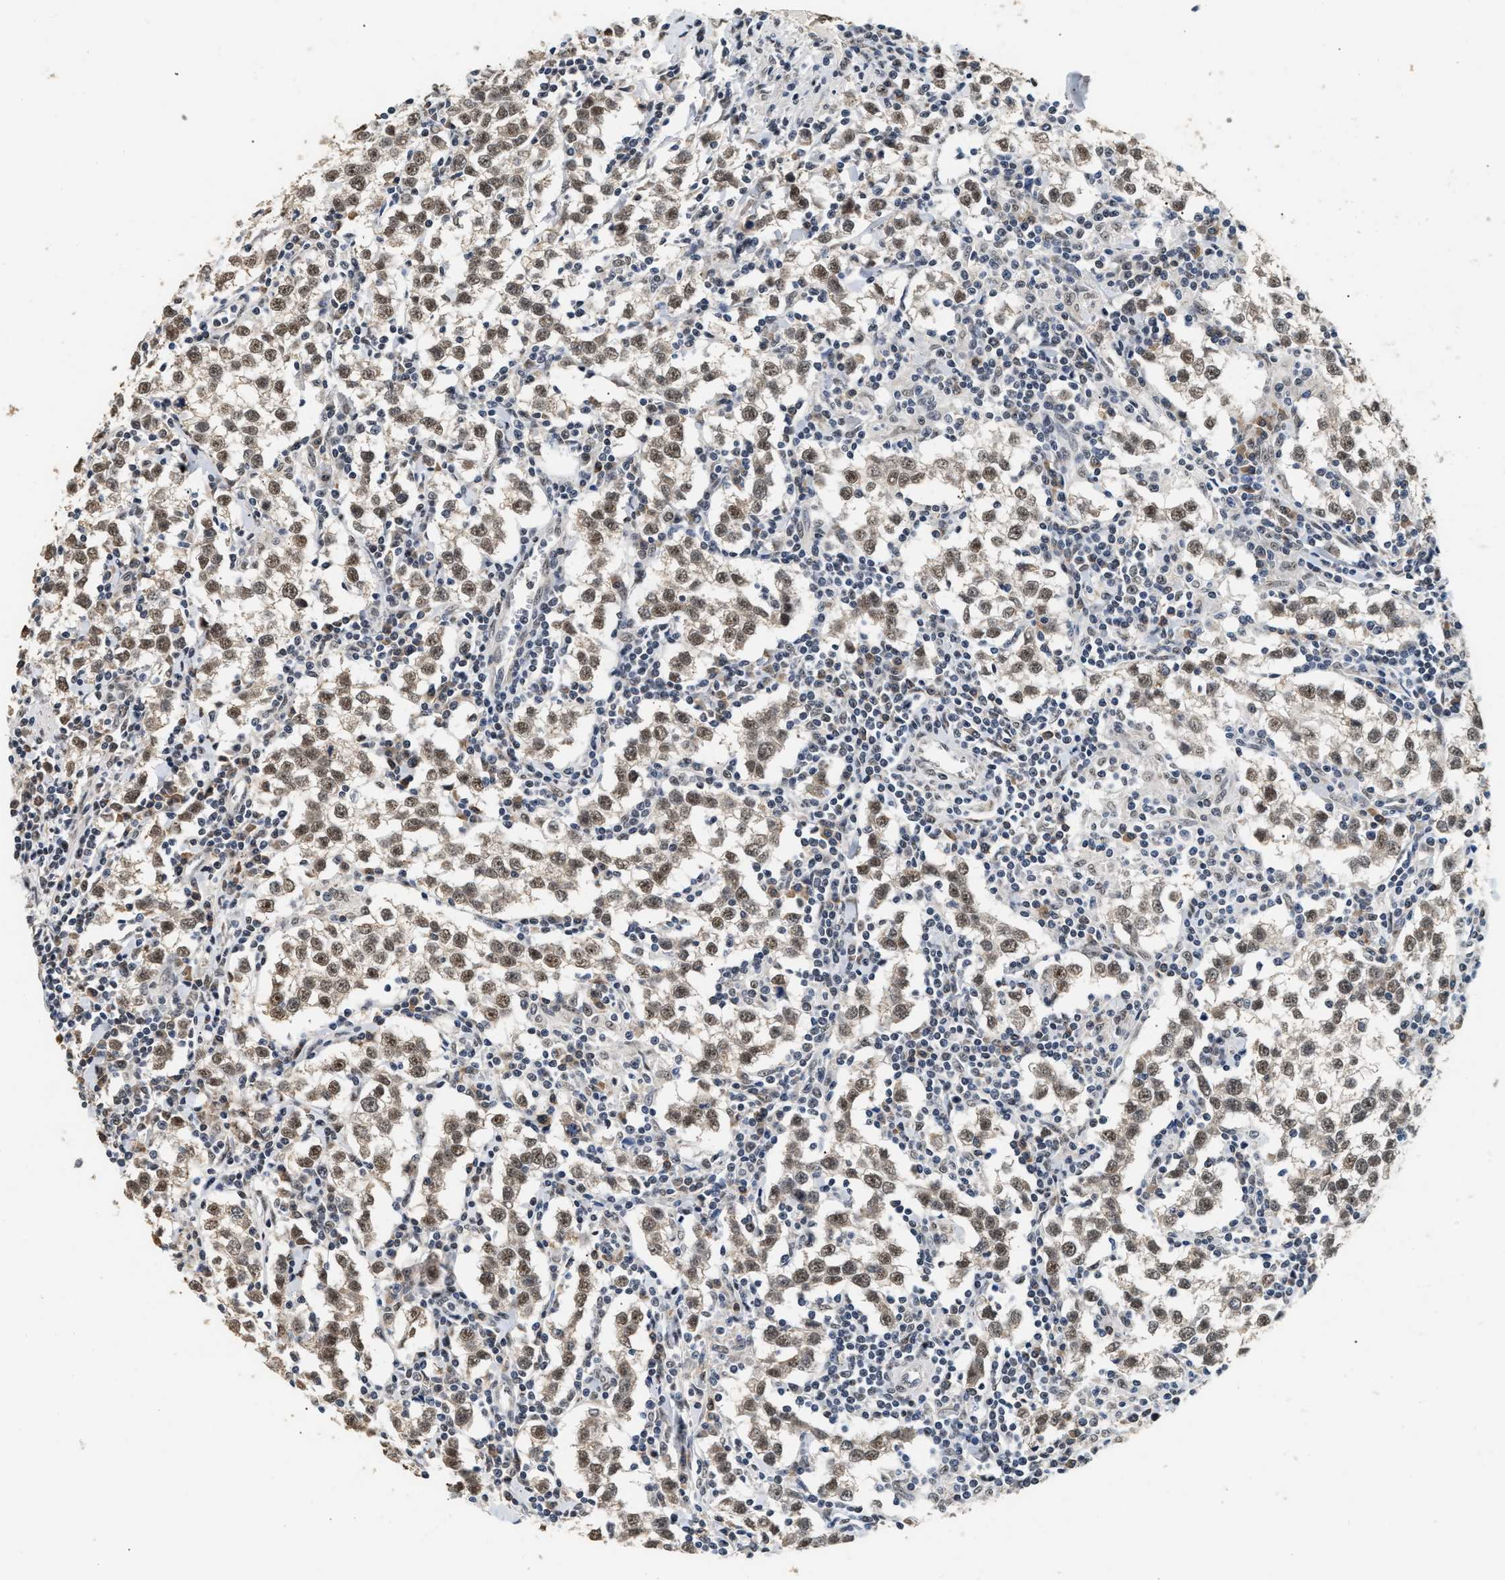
{"staining": {"intensity": "moderate", "quantity": ">75%", "location": "nuclear"}, "tissue": "testis cancer", "cell_type": "Tumor cells", "image_type": "cancer", "snomed": [{"axis": "morphology", "description": "Seminoma, NOS"}, {"axis": "morphology", "description": "Carcinoma, Embryonal, NOS"}, {"axis": "topography", "description": "Testis"}], "caption": "A brown stain labels moderate nuclear positivity of a protein in human seminoma (testis) tumor cells.", "gene": "THOC1", "patient": {"sex": "male", "age": 36}}